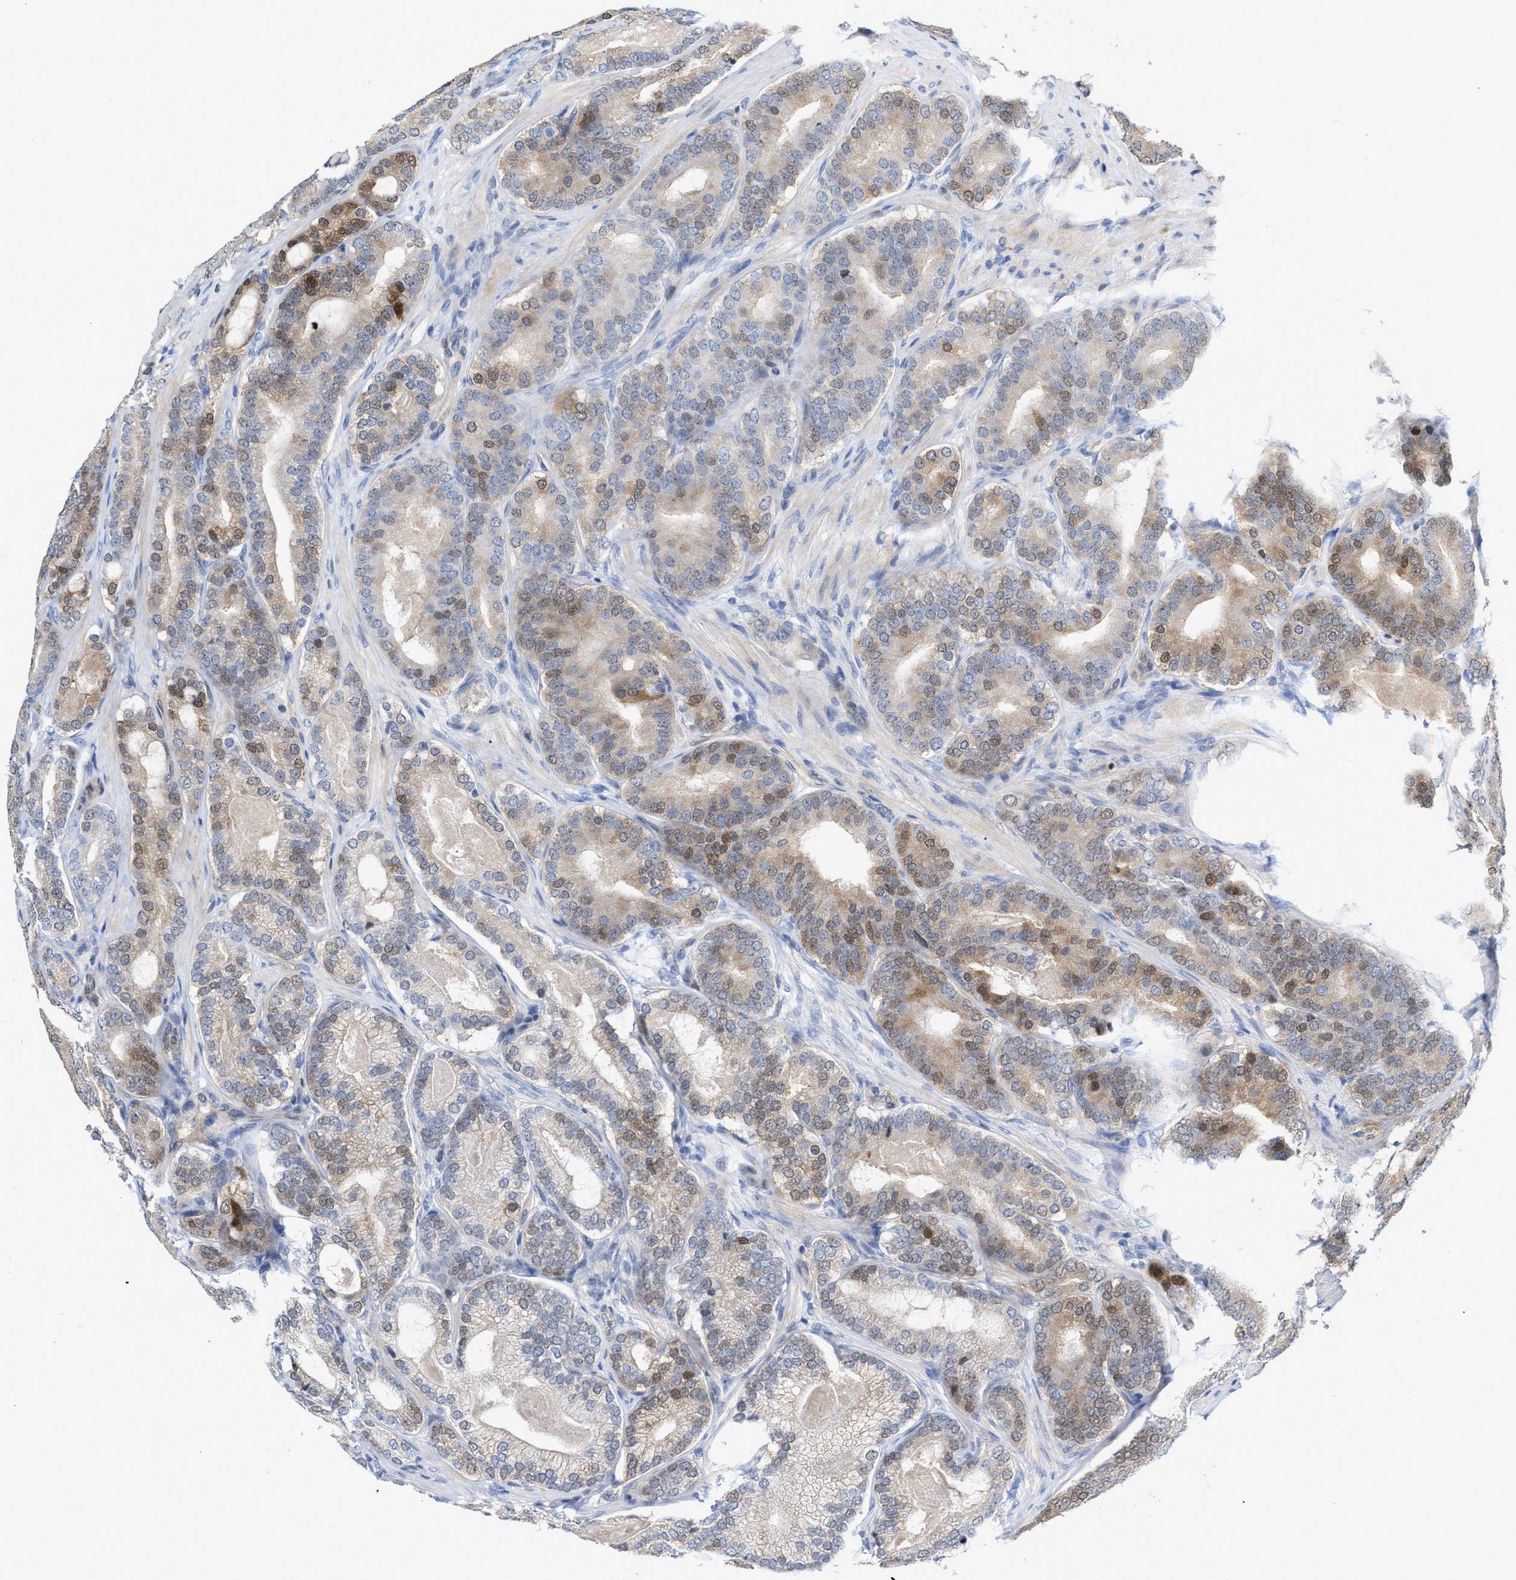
{"staining": {"intensity": "moderate", "quantity": "25%-75%", "location": "cytoplasmic/membranous,nuclear"}, "tissue": "prostate cancer", "cell_type": "Tumor cells", "image_type": "cancer", "snomed": [{"axis": "morphology", "description": "Adenocarcinoma, High grade"}, {"axis": "topography", "description": "Prostate"}], "caption": "A histopathology image showing moderate cytoplasmic/membranous and nuclear staining in approximately 25%-75% of tumor cells in prostate cancer (adenocarcinoma (high-grade)), as visualized by brown immunohistochemical staining.", "gene": "TP53I3", "patient": {"sex": "male", "age": 60}}